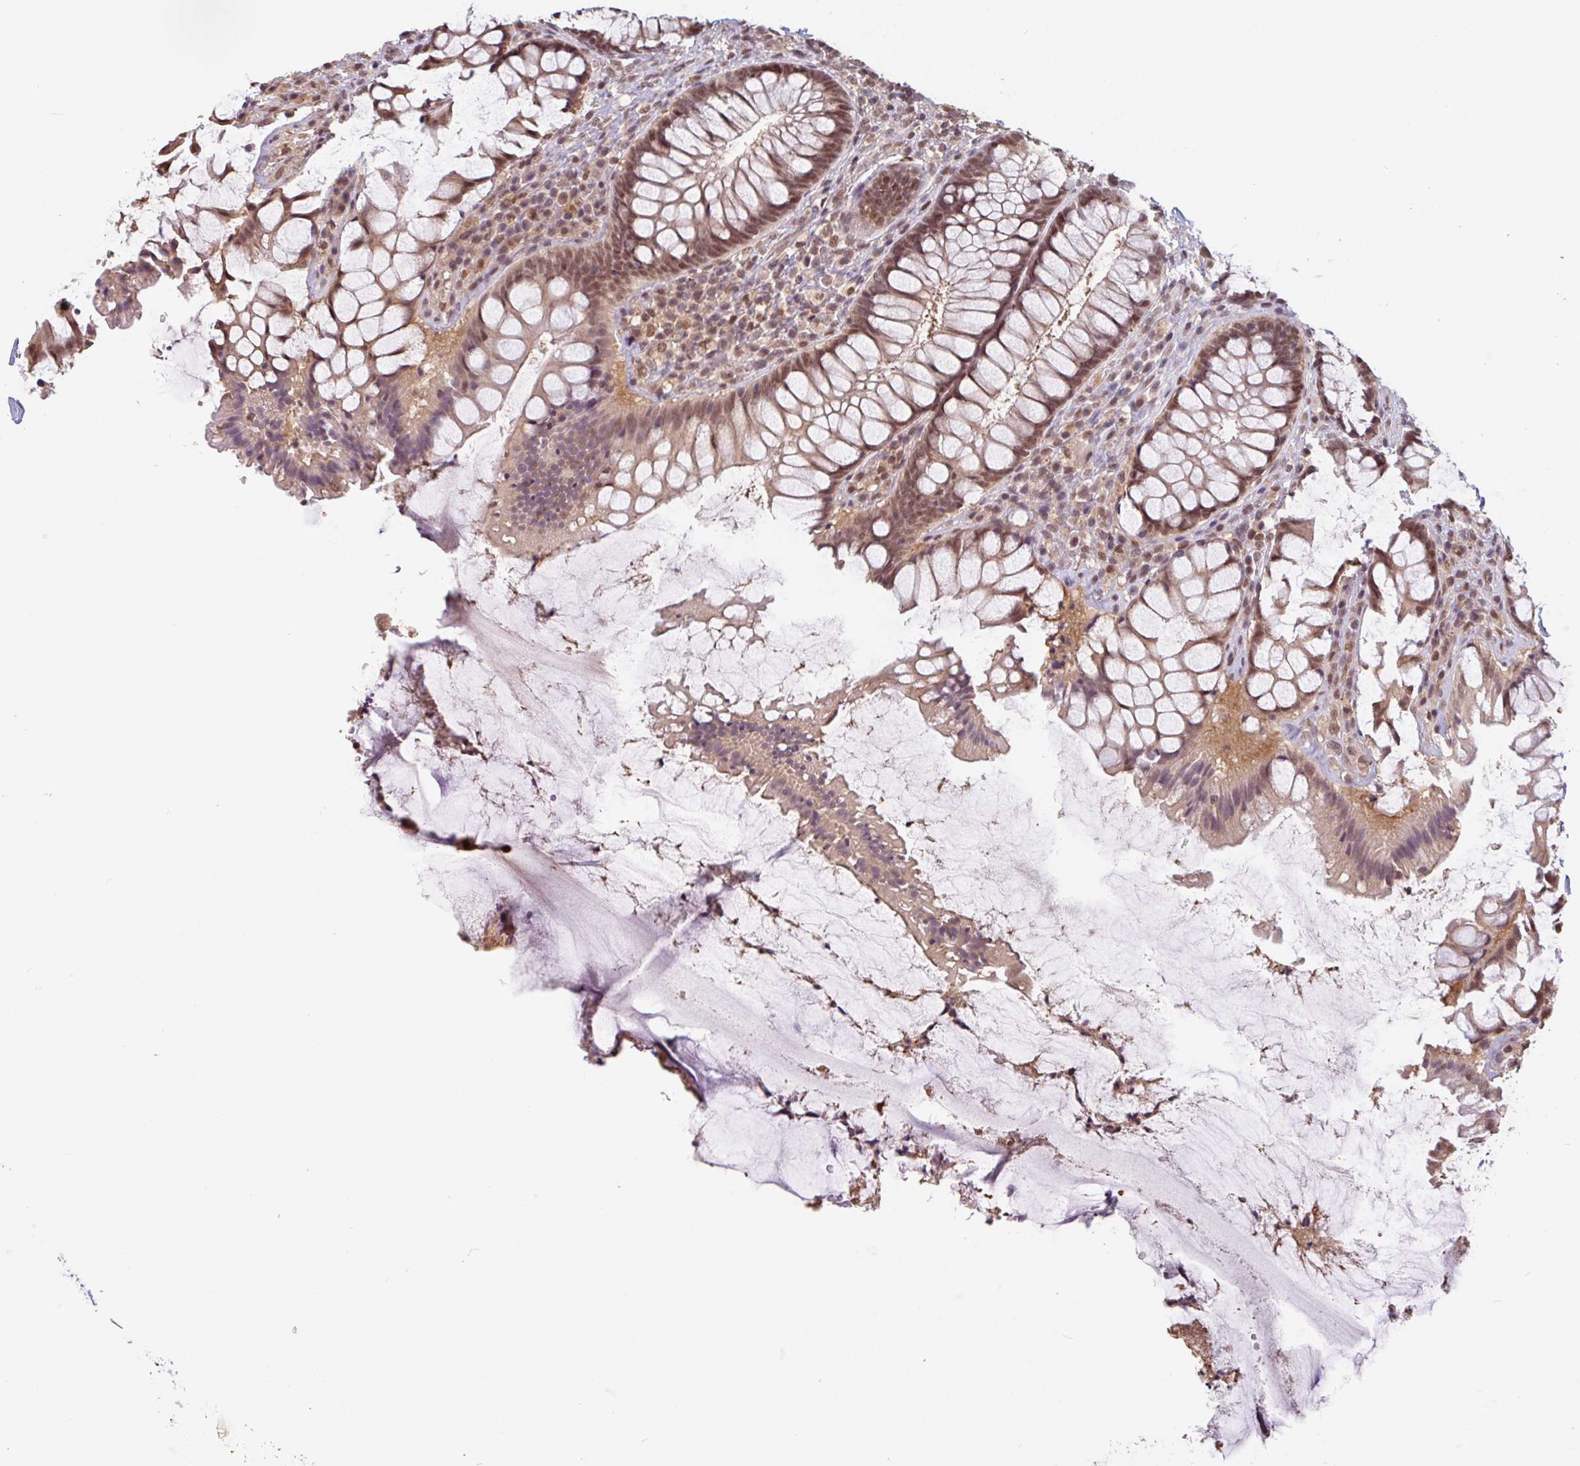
{"staining": {"intensity": "moderate", "quantity": ">75%", "location": "nuclear"}, "tissue": "rectum", "cell_type": "Glandular cells", "image_type": "normal", "snomed": [{"axis": "morphology", "description": "Normal tissue, NOS"}, {"axis": "topography", "description": "Rectum"}], "caption": "An image showing moderate nuclear staining in approximately >75% of glandular cells in unremarkable rectum, as visualized by brown immunohistochemical staining.", "gene": "DR1", "patient": {"sex": "female", "age": 58}}